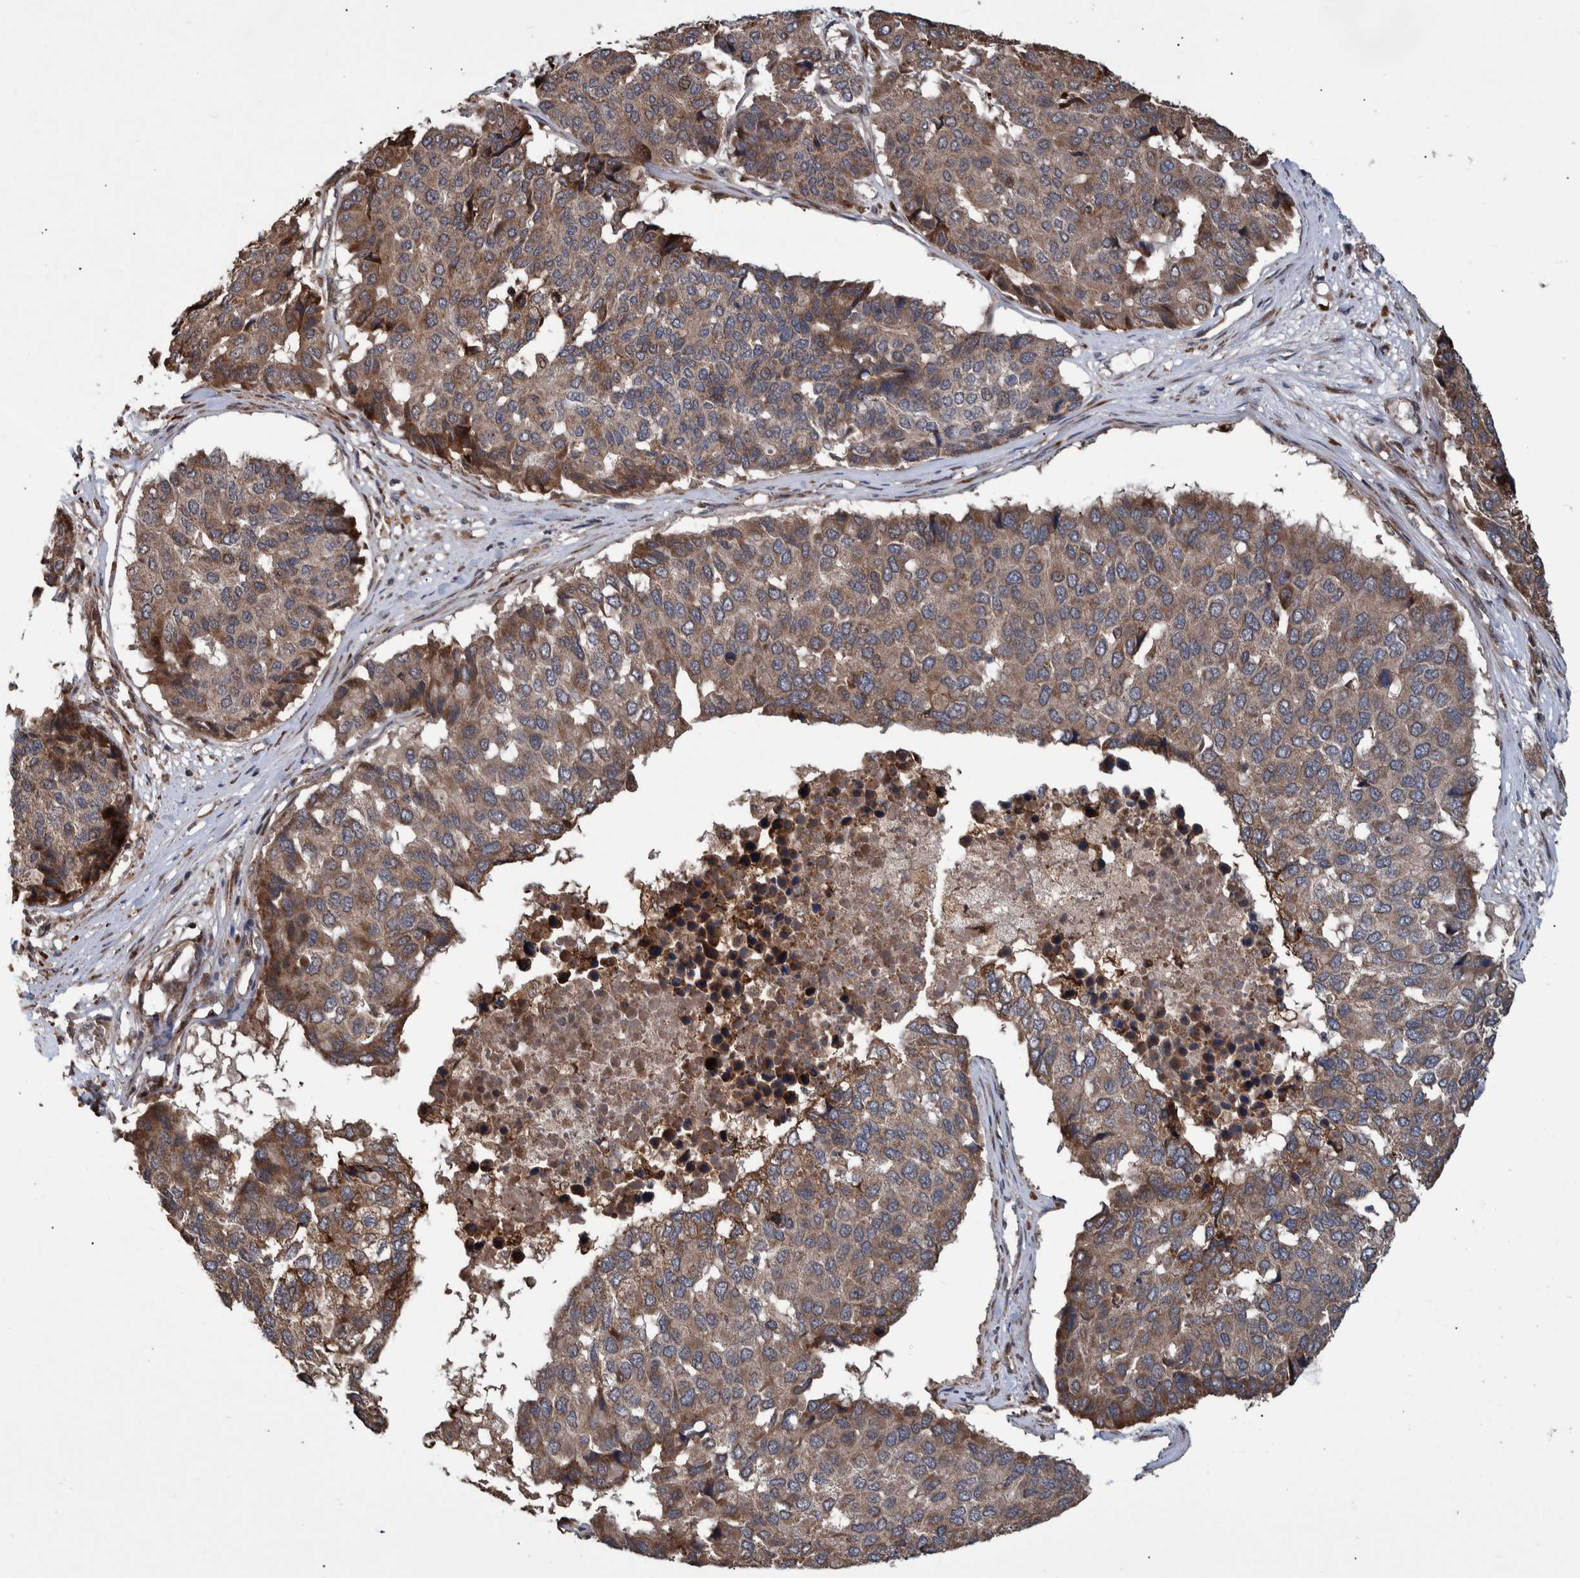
{"staining": {"intensity": "moderate", "quantity": ">75%", "location": "cytoplasmic/membranous"}, "tissue": "pancreatic cancer", "cell_type": "Tumor cells", "image_type": "cancer", "snomed": [{"axis": "morphology", "description": "Adenocarcinoma, NOS"}, {"axis": "topography", "description": "Pancreas"}], "caption": "This is an image of IHC staining of pancreatic adenocarcinoma, which shows moderate positivity in the cytoplasmic/membranous of tumor cells.", "gene": "B3GNTL1", "patient": {"sex": "male", "age": 50}}